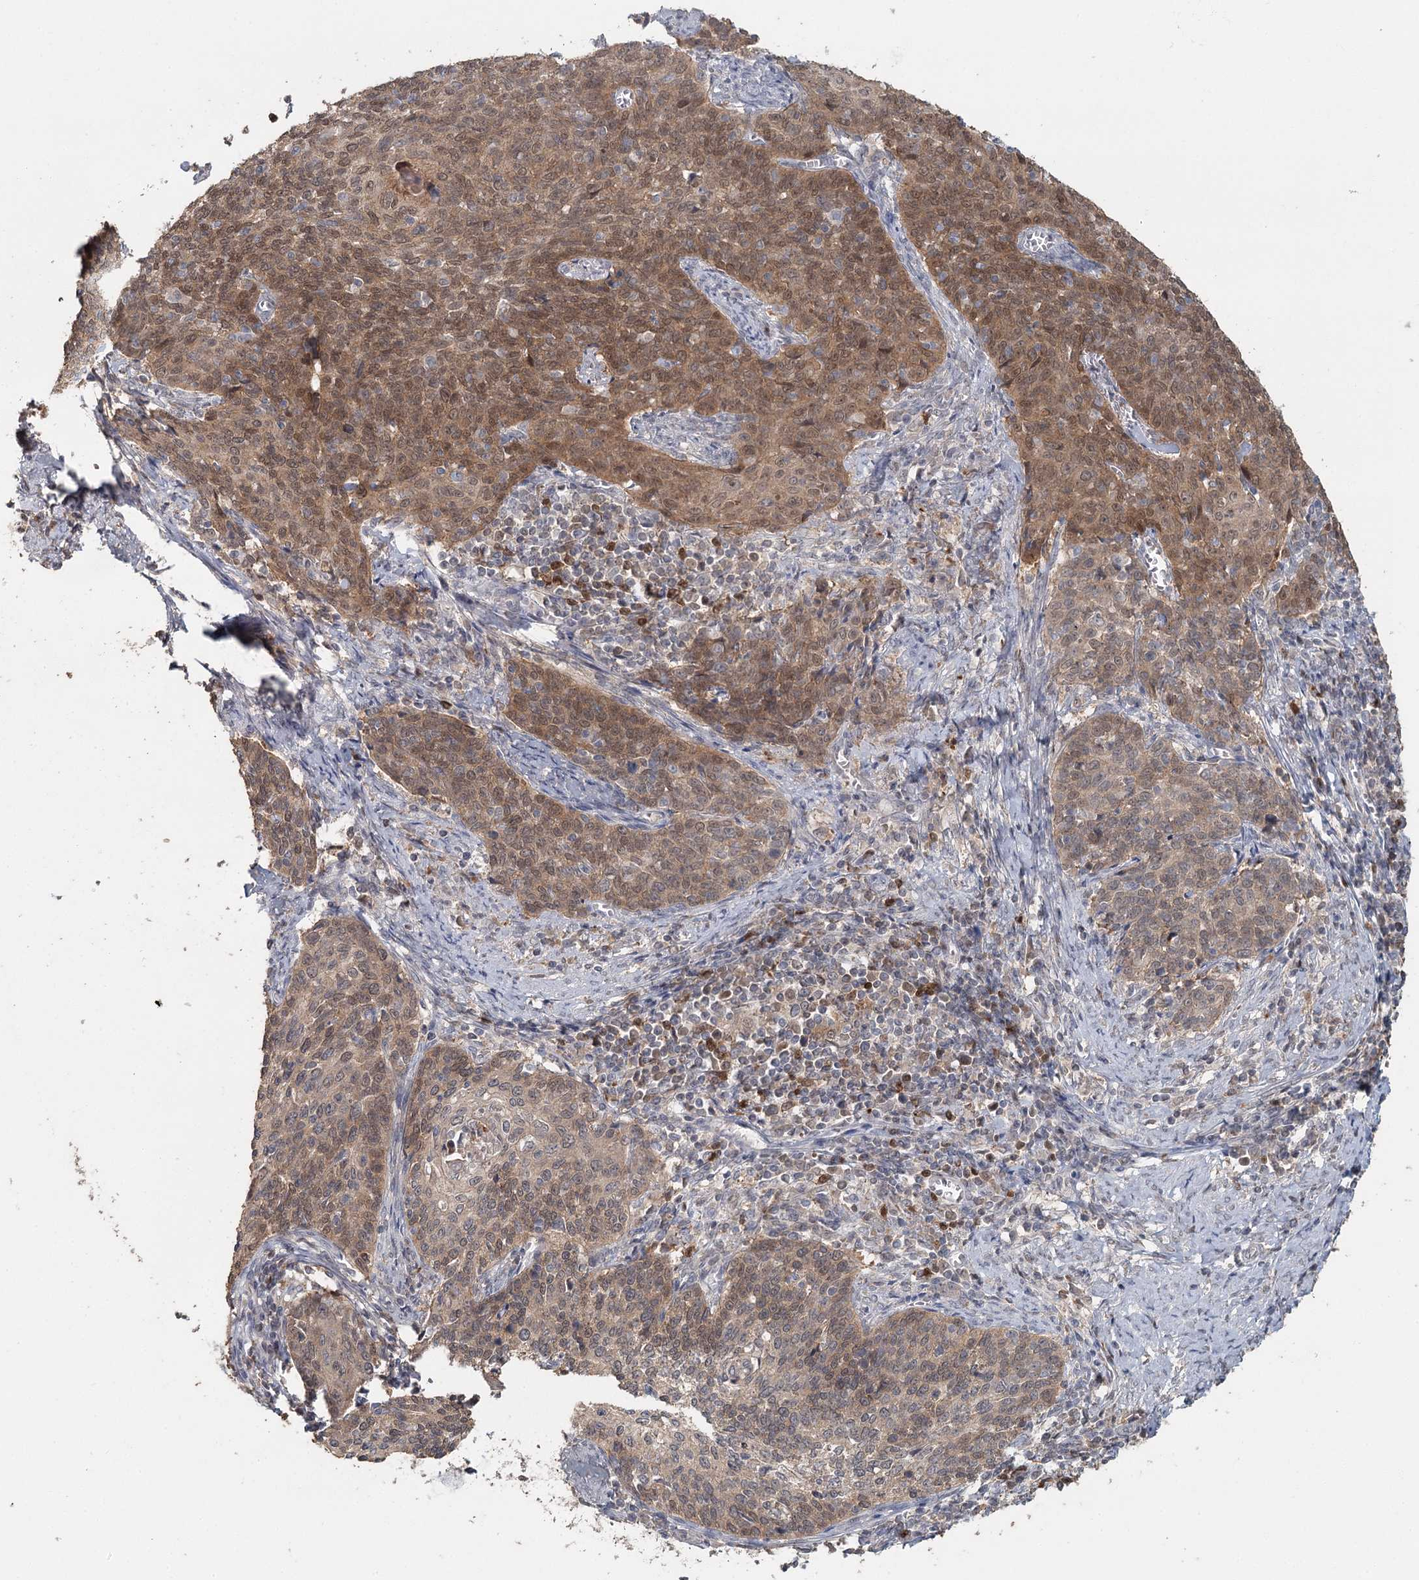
{"staining": {"intensity": "moderate", "quantity": ">75%", "location": "nuclear"}, "tissue": "cervical cancer", "cell_type": "Tumor cells", "image_type": "cancer", "snomed": [{"axis": "morphology", "description": "Squamous cell carcinoma, NOS"}, {"axis": "topography", "description": "Cervix"}], "caption": "This histopathology image shows IHC staining of cervical cancer, with medium moderate nuclear staining in about >75% of tumor cells.", "gene": "ADK", "patient": {"sex": "female", "age": 39}}